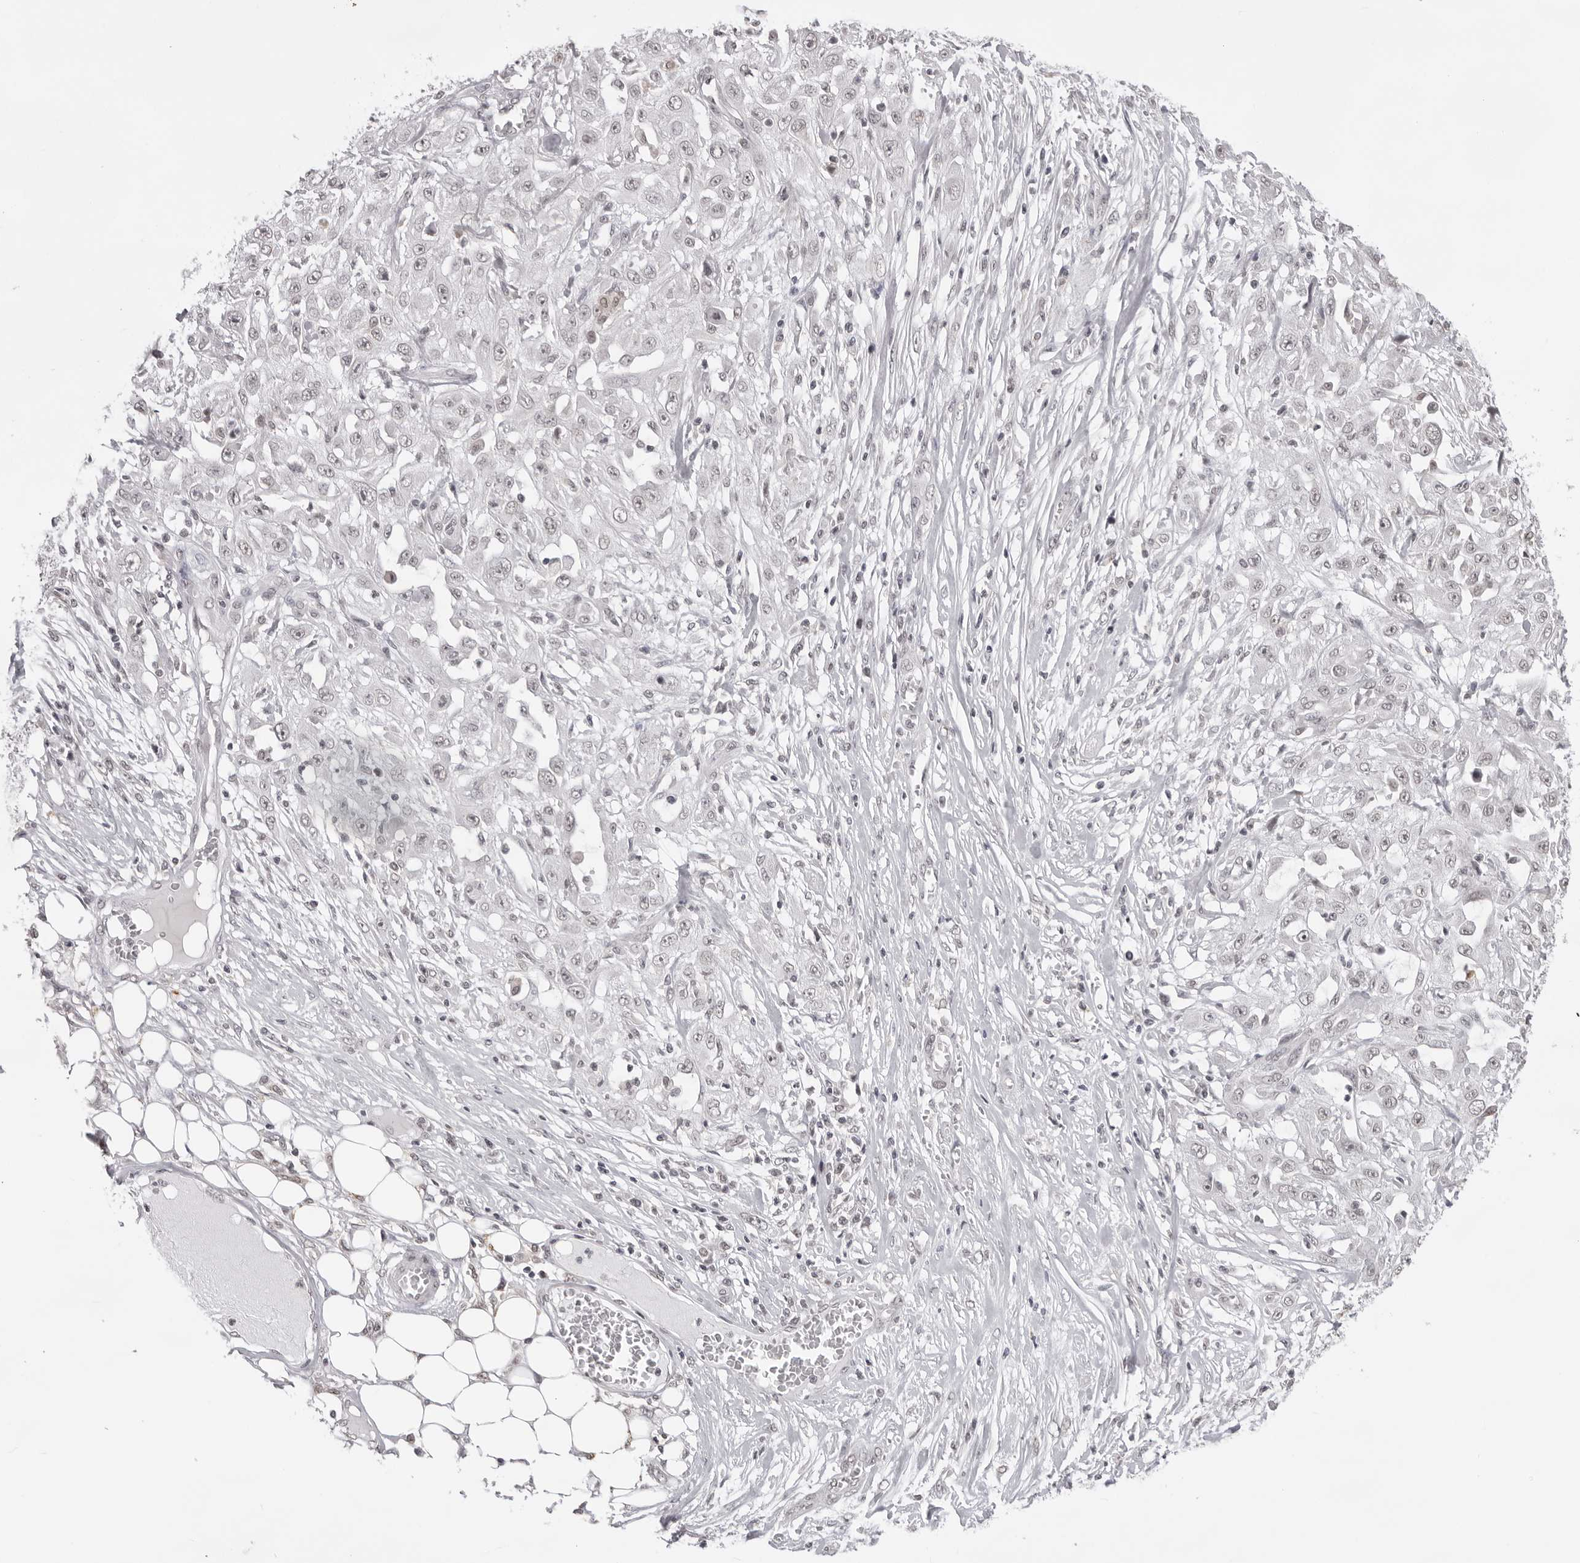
{"staining": {"intensity": "negative", "quantity": "none", "location": "none"}, "tissue": "skin cancer", "cell_type": "Tumor cells", "image_type": "cancer", "snomed": [{"axis": "morphology", "description": "Squamous cell carcinoma, NOS"}, {"axis": "morphology", "description": "Squamous cell carcinoma, metastatic, NOS"}, {"axis": "topography", "description": "Skin"}, {"axis": "topography", "description": "Lymph node"}], "caption": "Tumor cells are negative for brown protein staining in squamous cell carcinoma (skin).", "gene": "NTM", "patient": {"sex": "male", "age": 75}}